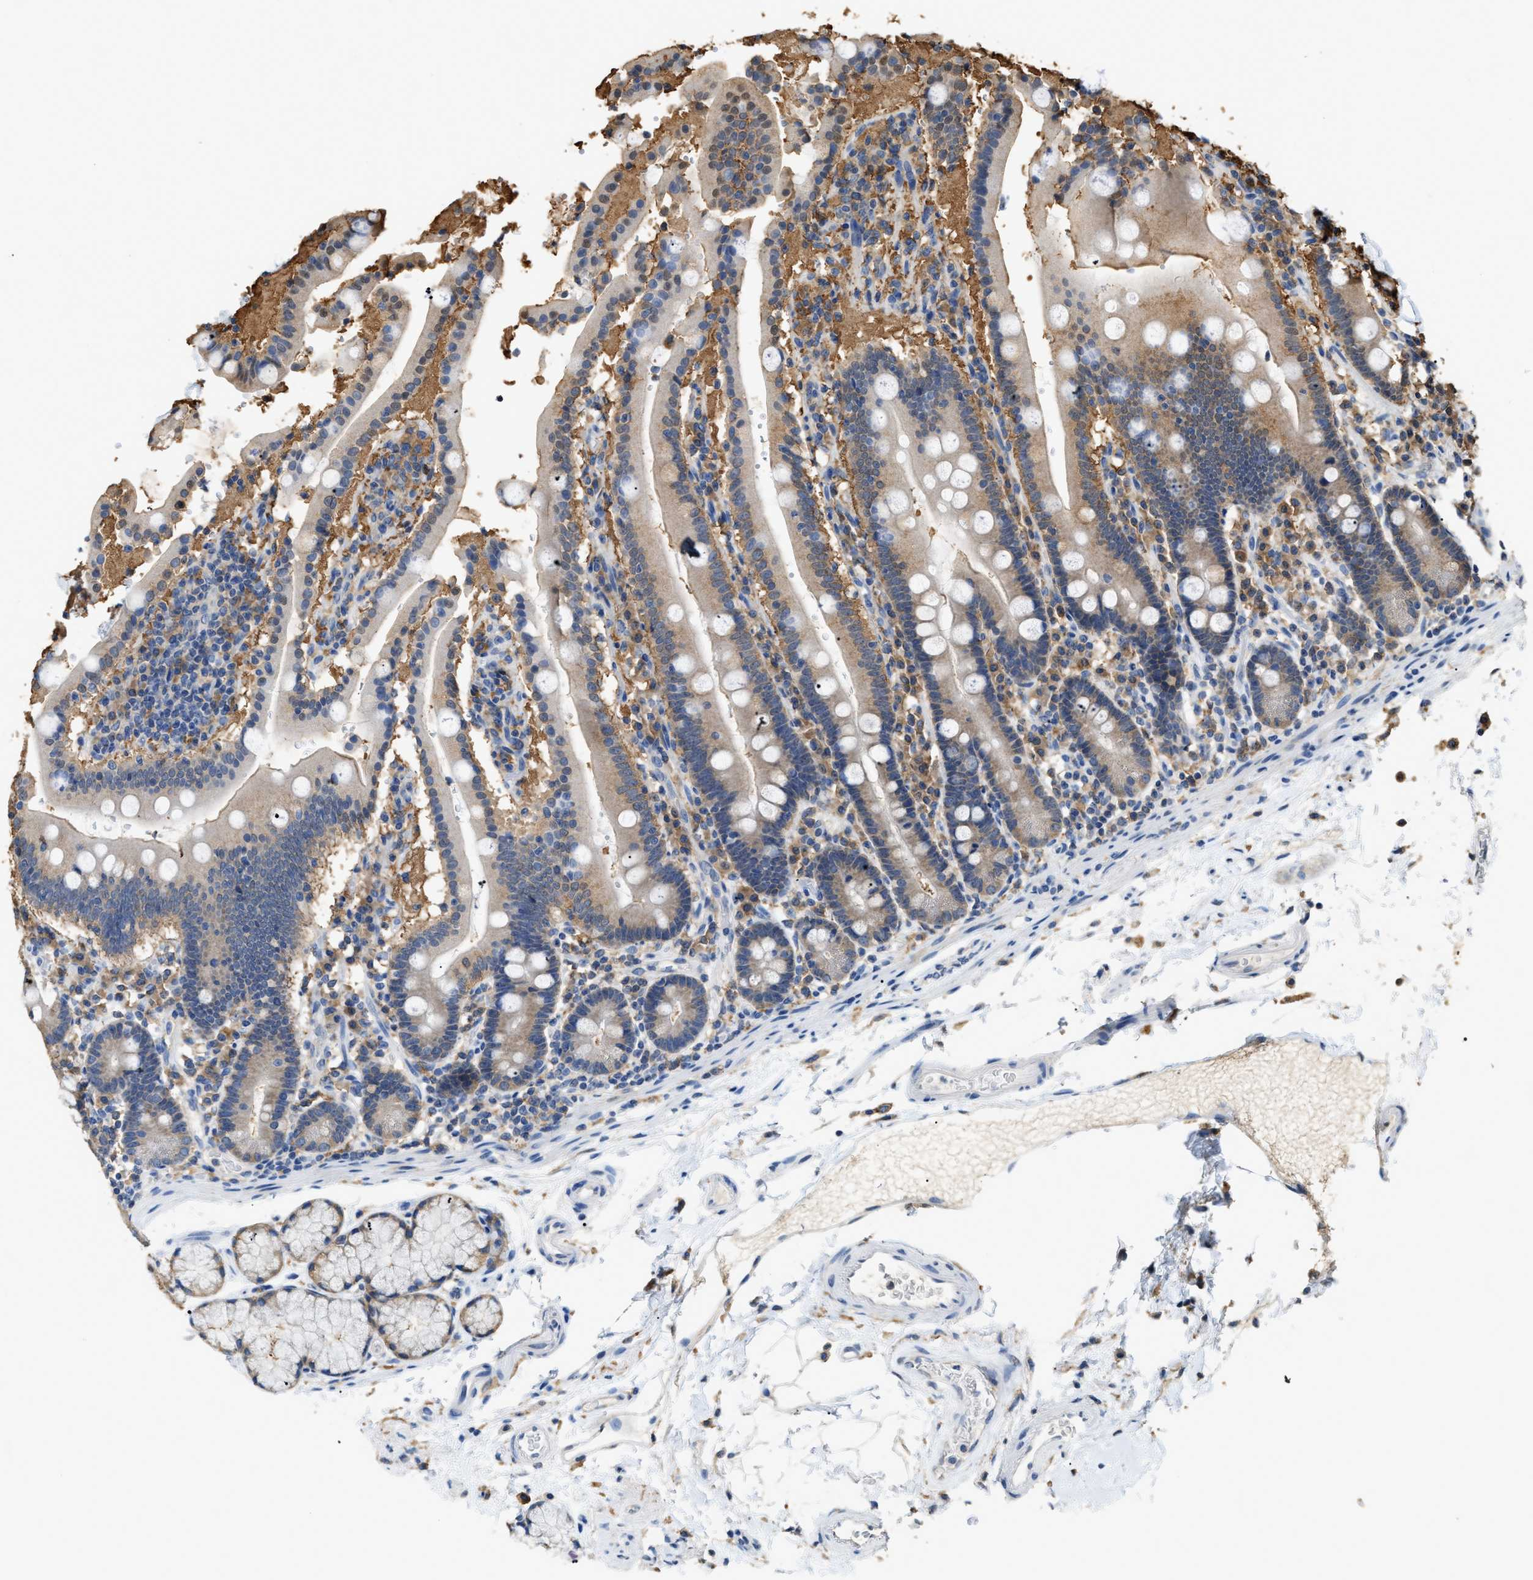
{"staining": {"intensity": "weak", "quantity": "25%-75%", "location": "cytoplasmic/membranous"}, "tissue": "duodenum", "cell_type": "Glandular cells", "image_type": "normal", "snomed": [{"axis": "morphology", "description": "Normal tissue, NOS"}, {"axis": "topography", "description": "Small intestine, NOS"}], "caption": "The photomicrograph exhibits immunohistochemical staining of benign duodenum. There is weak cytoplasmic/membranous expression is appreciated in approximately 25%-75% of glandular cells.", "gene": "GCN1", "patient": {"sex": "female", "age": 71}}